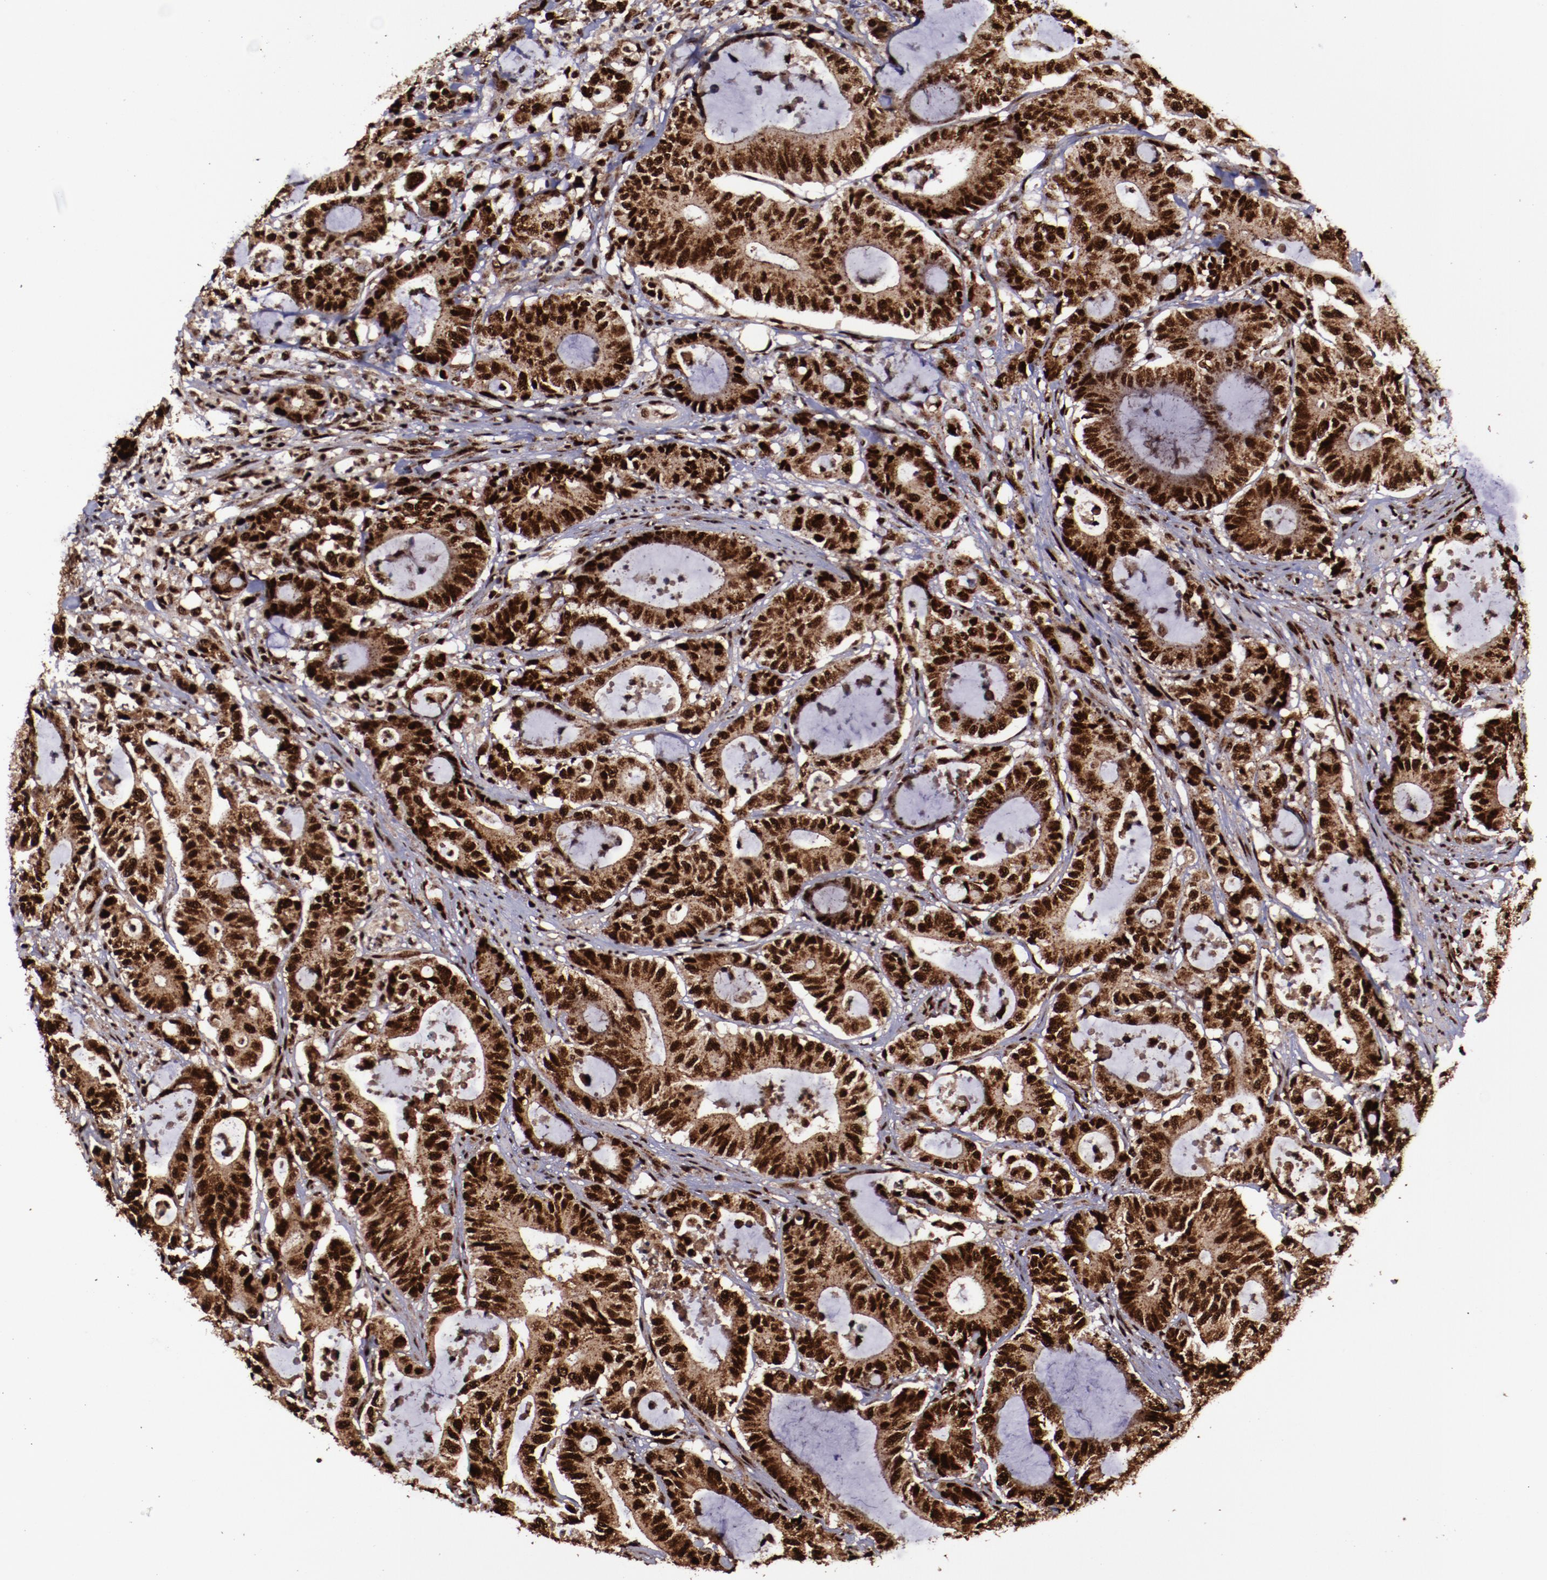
{"staining": {"intensity": "strong", "quantity": ">75%", "location": "cytoplasmic/membranous,nuclear"}, "tissue": "colorectal cancer", "cell_type": "Tumor cells", "image_type": "cancer", "snomed": [{"axis": "morphology", "description": "Adenocarcinoma, NOS"}, {"axis": "topography", "description": "Colon"}], "caption": "Immunohistochemical staining of colorectal adenocarcinoma demonstrates high levels of strong cytoplasmic/membranous and nuclear protein expression in about >75% of tumor cells. The staining was performed using DAB, with brown indicating positive protein expression. Nuclei are stained blue with hematoxylin.", "gene": "SNW1", "patient": {"sex": "female", "age": 84}}